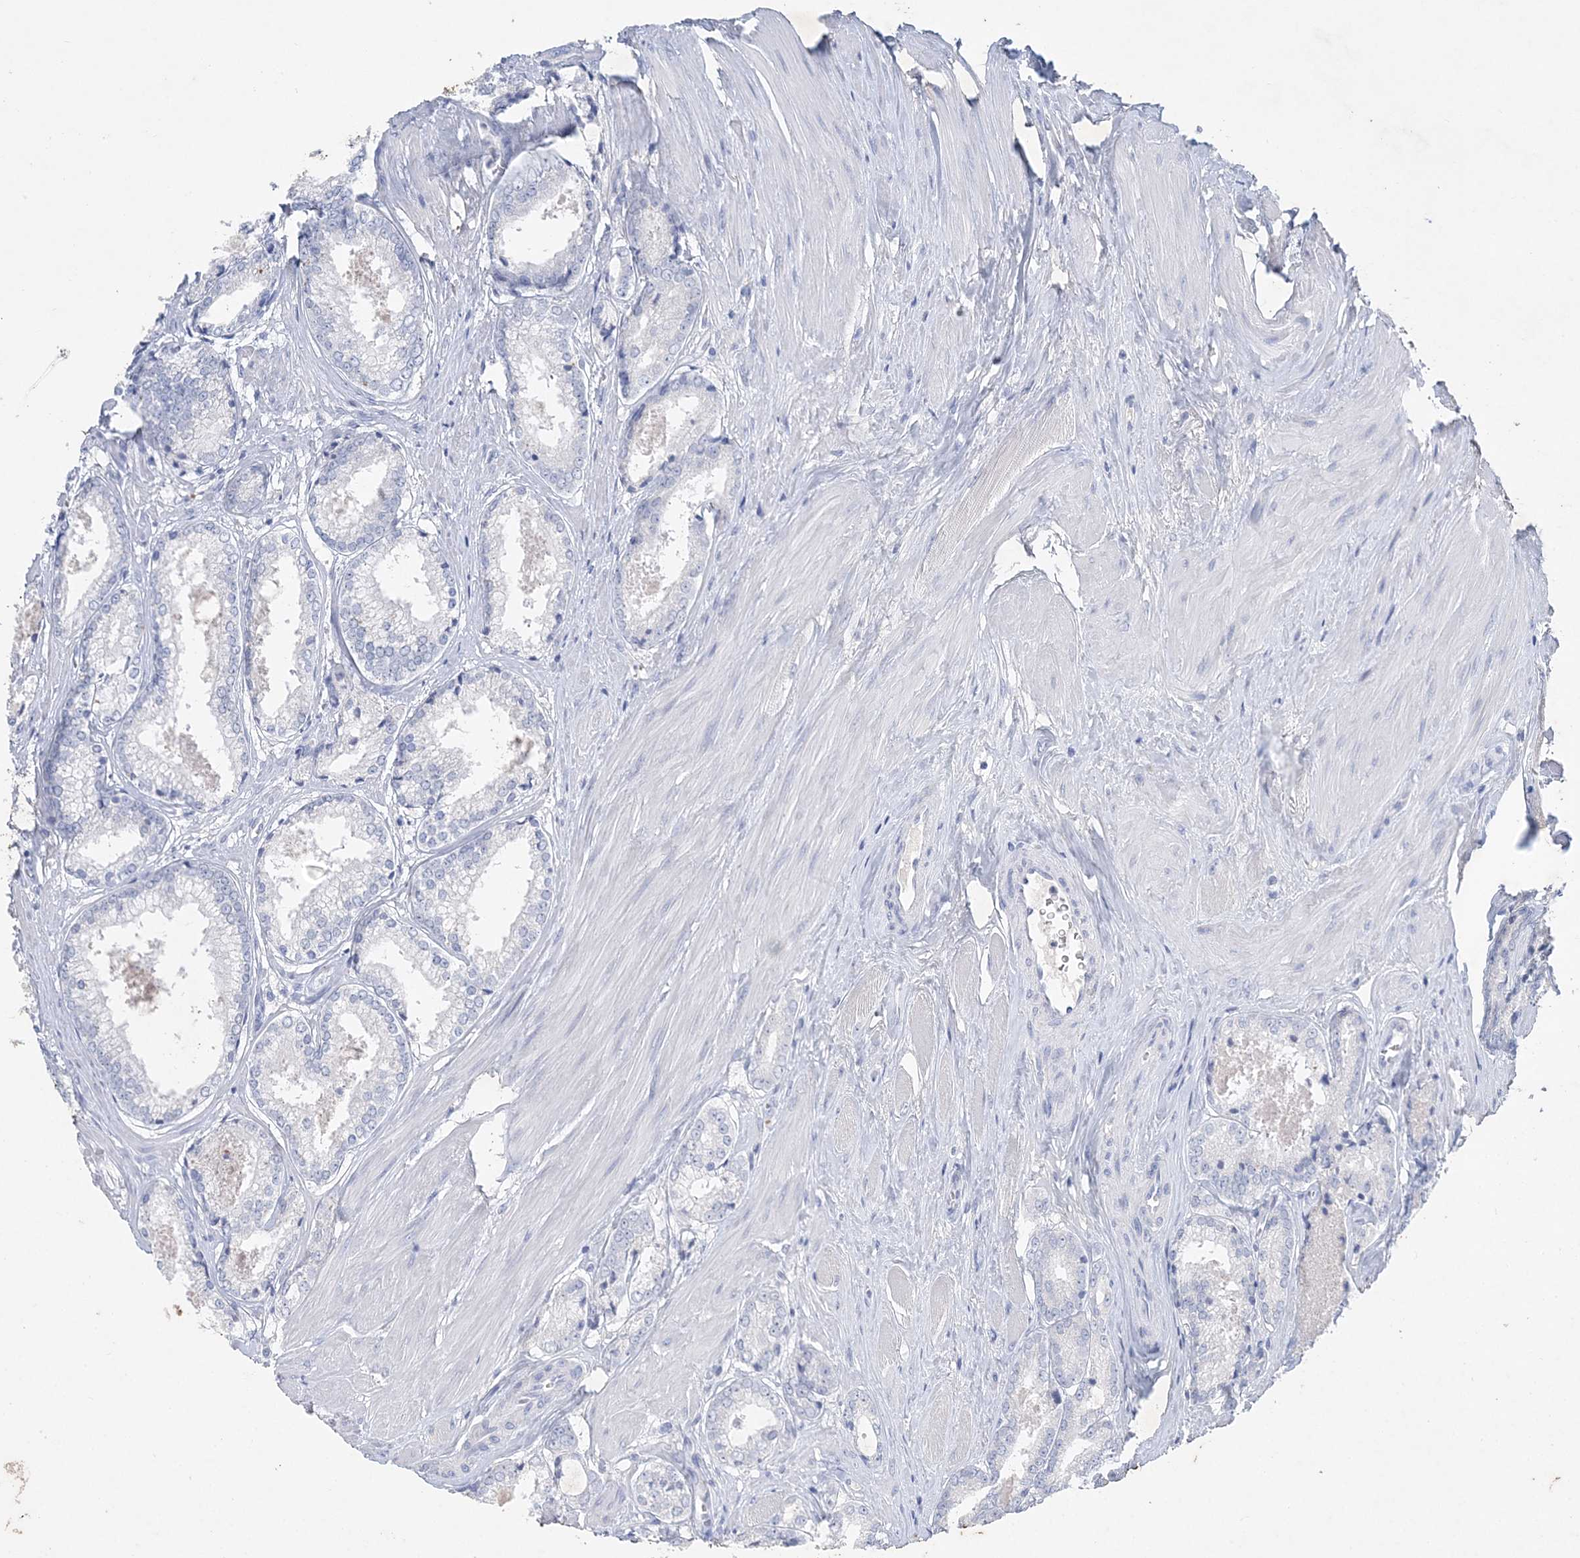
{"staining": {"intensity": "negative", "quantity": "none", "location": "none"}, "tissue": "prostate cancer", "cell_type": "Tumor cells", "image_type": "cancer", "snomed": [{"axis": "morphology", "description": "Adenocarcinoma, Low grade"}, {"axis": "topography", "description": "Prostate"}], "caption": "Human prostate adenocarcinoma (low-grade) stained for a protein using immunohistochemistry (IHC) reveals no positivity in tumor cells.", "gene": "COPS8", "patient": {"sex": "male", "age": 64}}